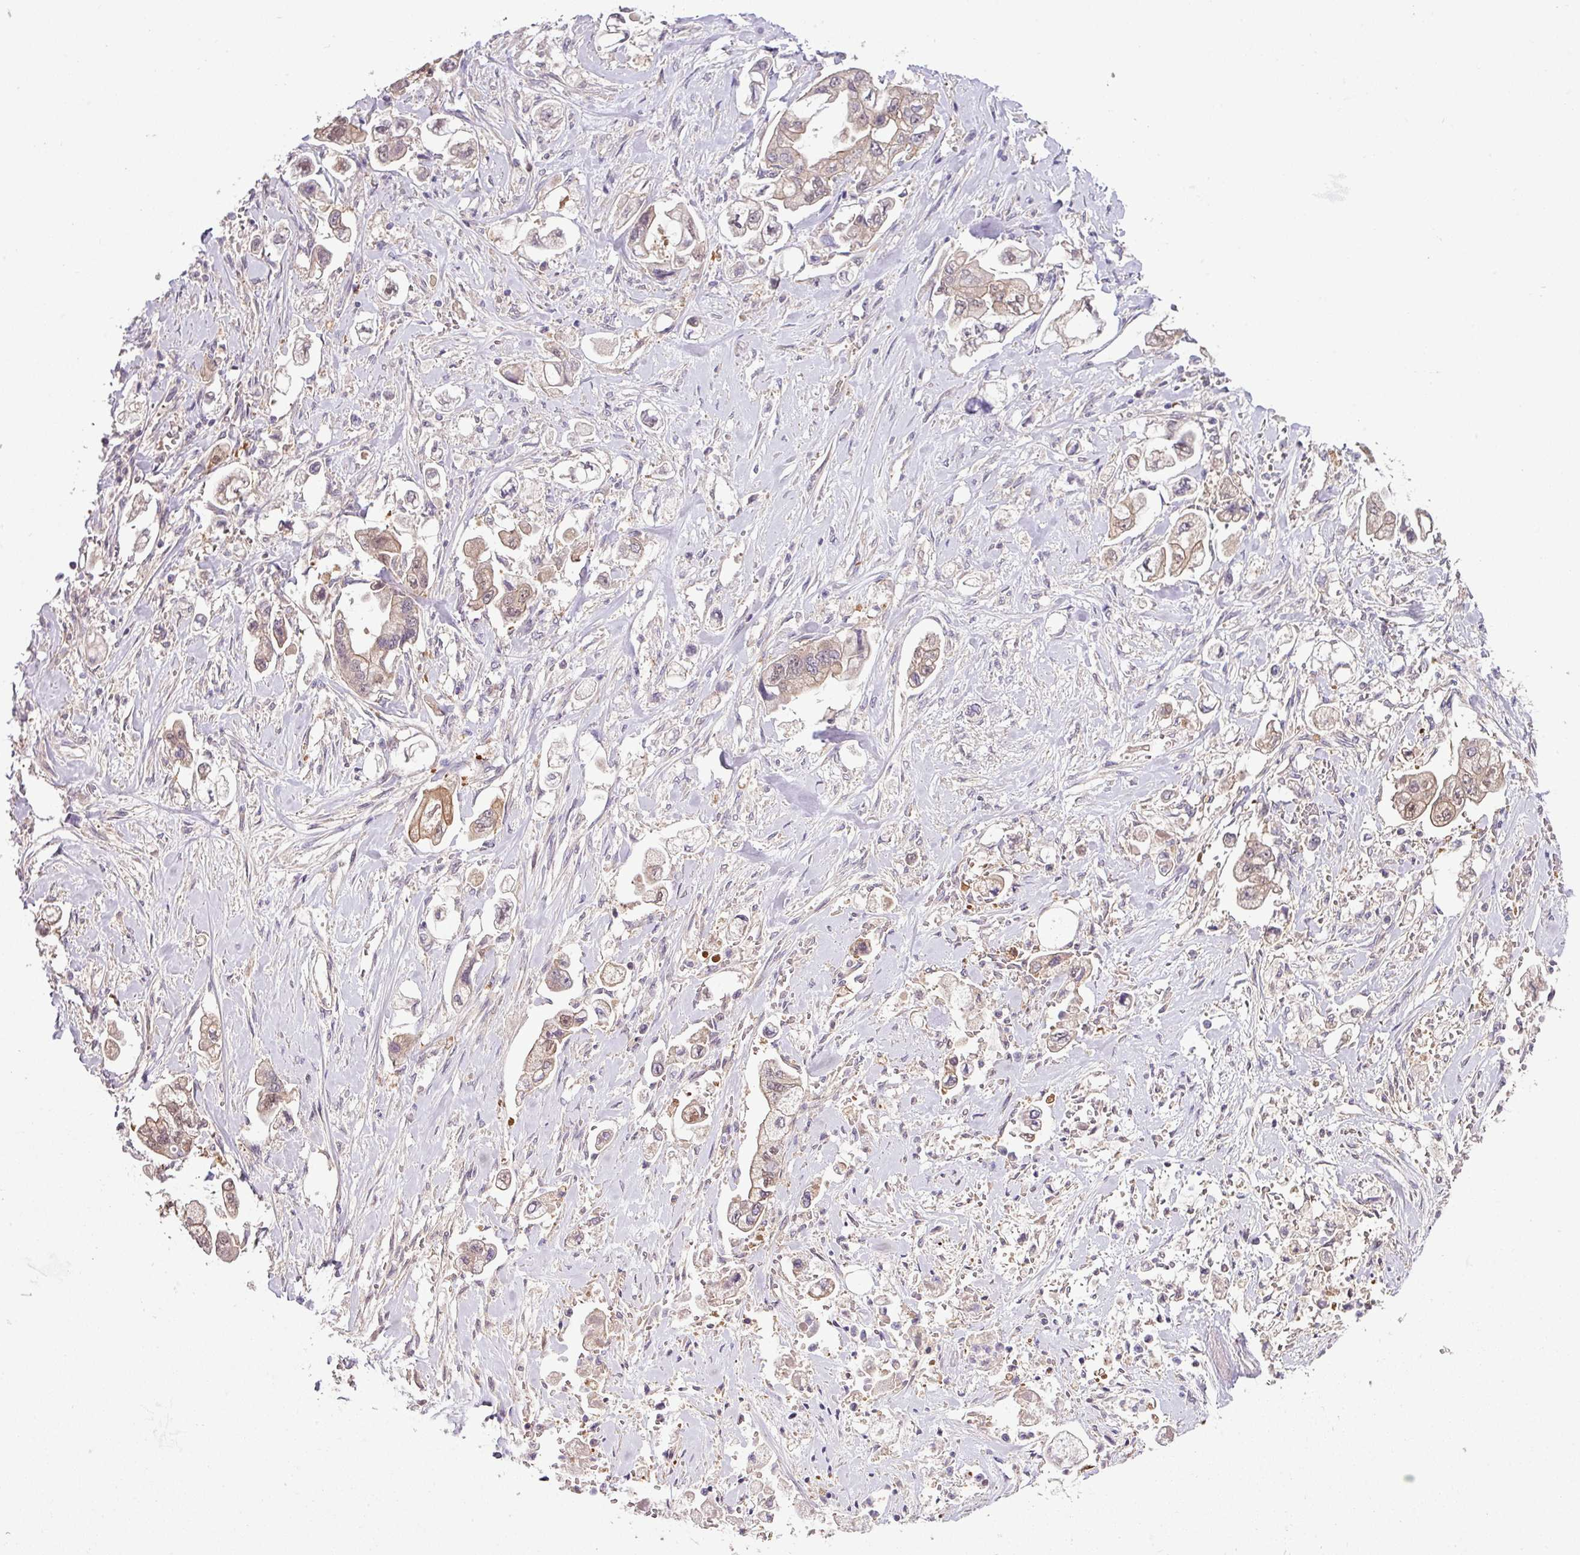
{"staining": {"intensity": "weak", "quantity": "25%-75%", "location": "cytoplasmic/membranous"}, "tissue": "stomach cancer", "cell_type": "Tumor cells", "image_type": "cancer", "snomed": [{"axis": "morphology", "description": "Adenocarcinoma, NOS"}, {"axis": "topography", "description": "Stomach"}], "caption": "A photomicrograph of stomach cancer (adenocarcinoma) stained for a protein reveals weak cytoplasmic/membranous brown staining in tumor cells.", "gene": "SLAMF6", "patient": {"sex": "male", "age": 62}}